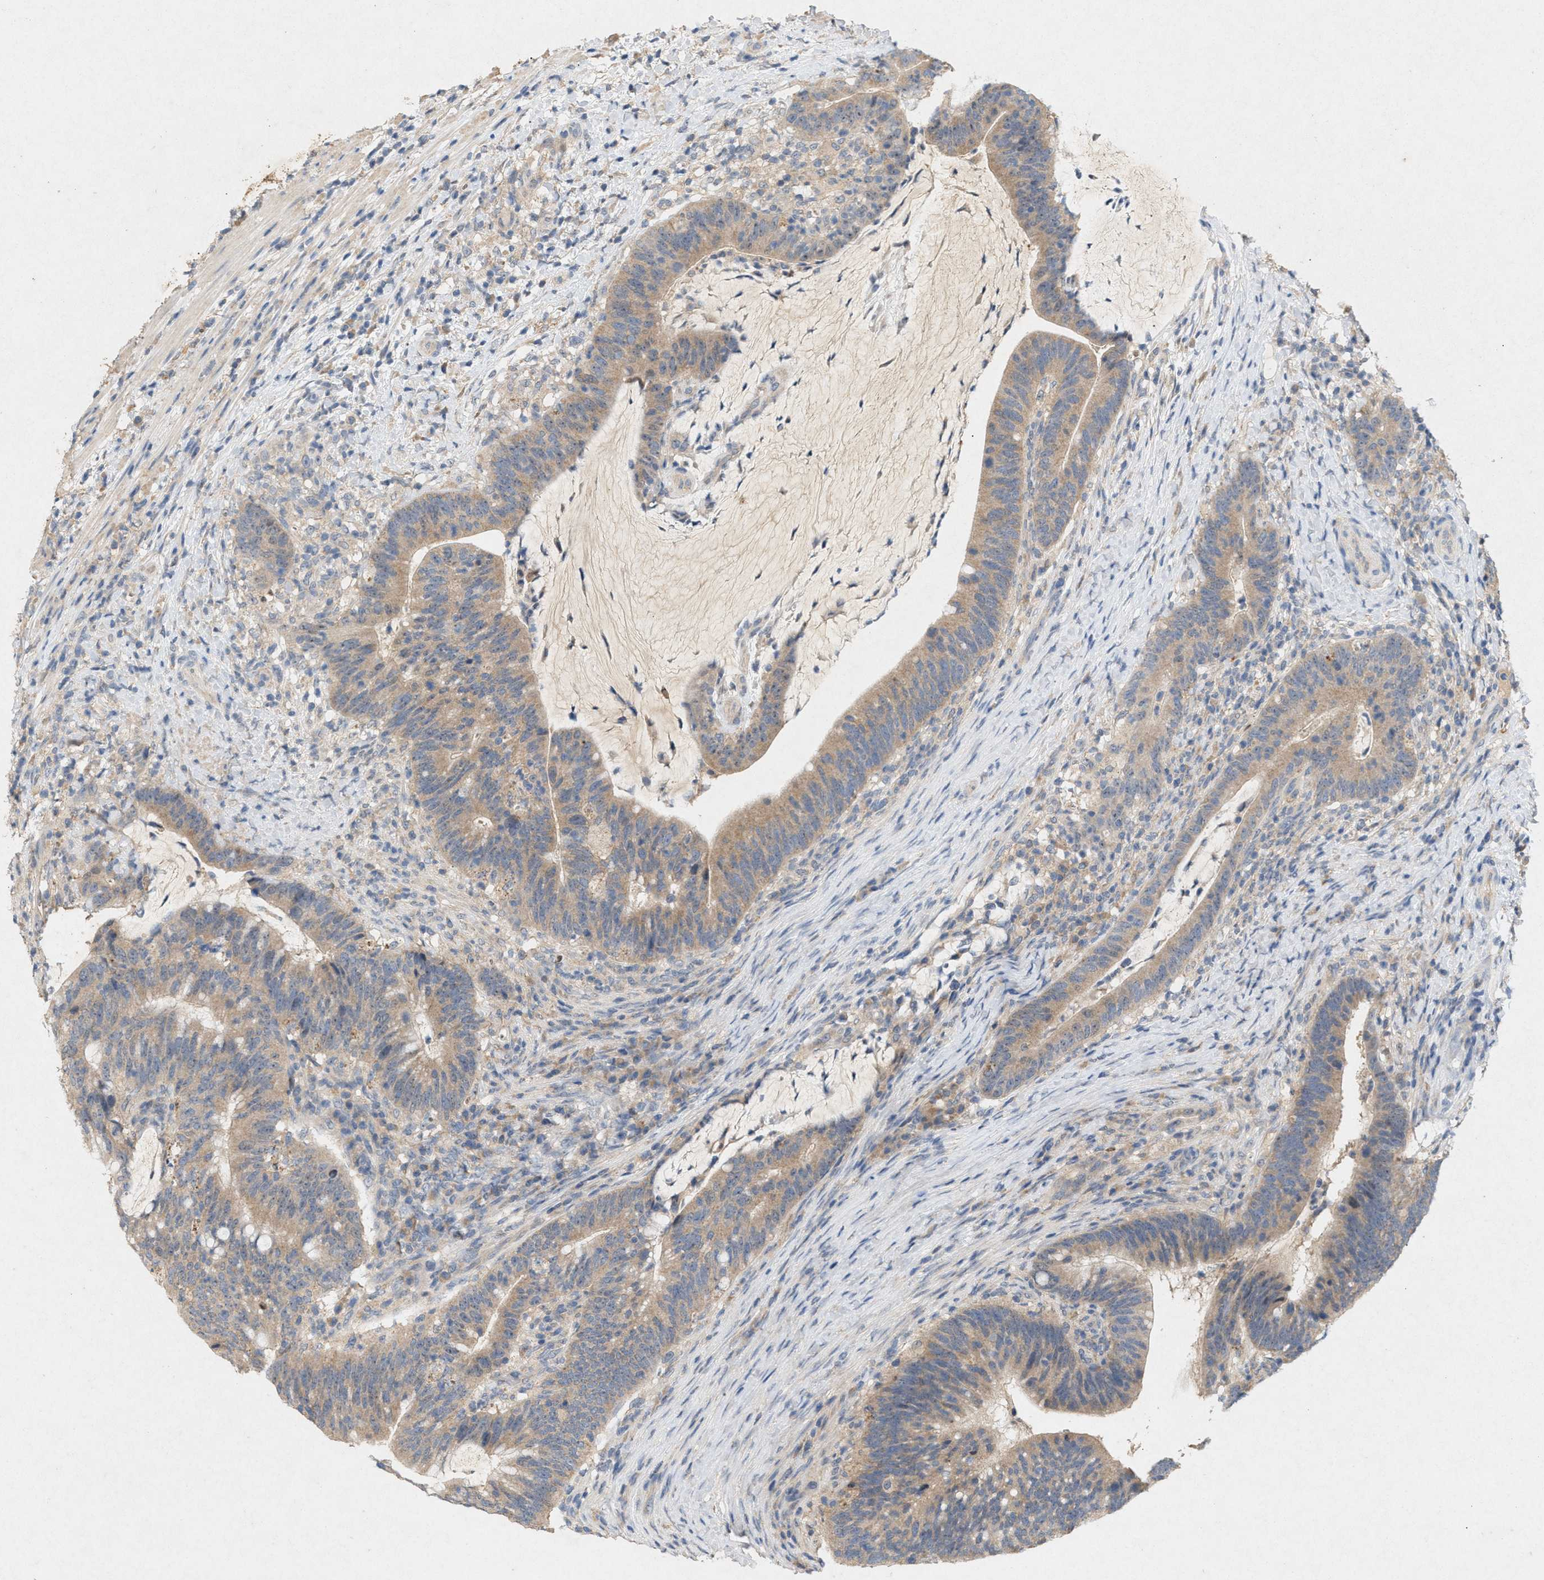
{"staining": {"intensity": "weak", "quantity": ">75%", "location": "cytoplasmic/membranous"}, "tissue": "colorectal cancer", "cell_type": "Tumor cells", "image_type": "cancer", "snomed": [{"axis": "morphology", "description": "Adenocarcinoma, NOS"}, {"axis": "topography", "description": "Colon"}], "caption": "Immunohistochemistry micrograph of human colorectal cancer stained for a protein (brown), which exhibits low levels of weak cytoplasmic/membranous expression in about >75% of tumor cells.", "gene": "DCAF7", "patient": {"sex": "female", "age": 66}}